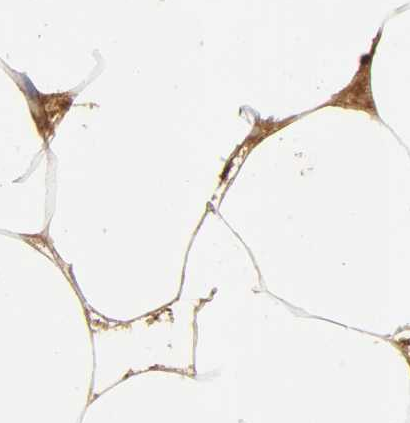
{"staining": {"intensity": "moderate", "quantity": "25%-75%", "location": "none"}, "tissue": "adipose tissue", "cell_type": "Adipocytes", "image_type": "normal", "snomed": [{"axis": "morphology", "description": "Normal tissue, NOS"}, {"axis": "morphology", "description": "Duct carcinoma"}, {"axis": "topography", "description": "Breast"}, {"axis": "topography", "description": "Adipose tissue"}], "caption": "Moderate None staining for a protein is seen in approximately 25%-75% of adipocytes of unremarkable adipose tissue using IHC.", "gene": "RPS29", "patient": {"sex": "female", "age": 37}}